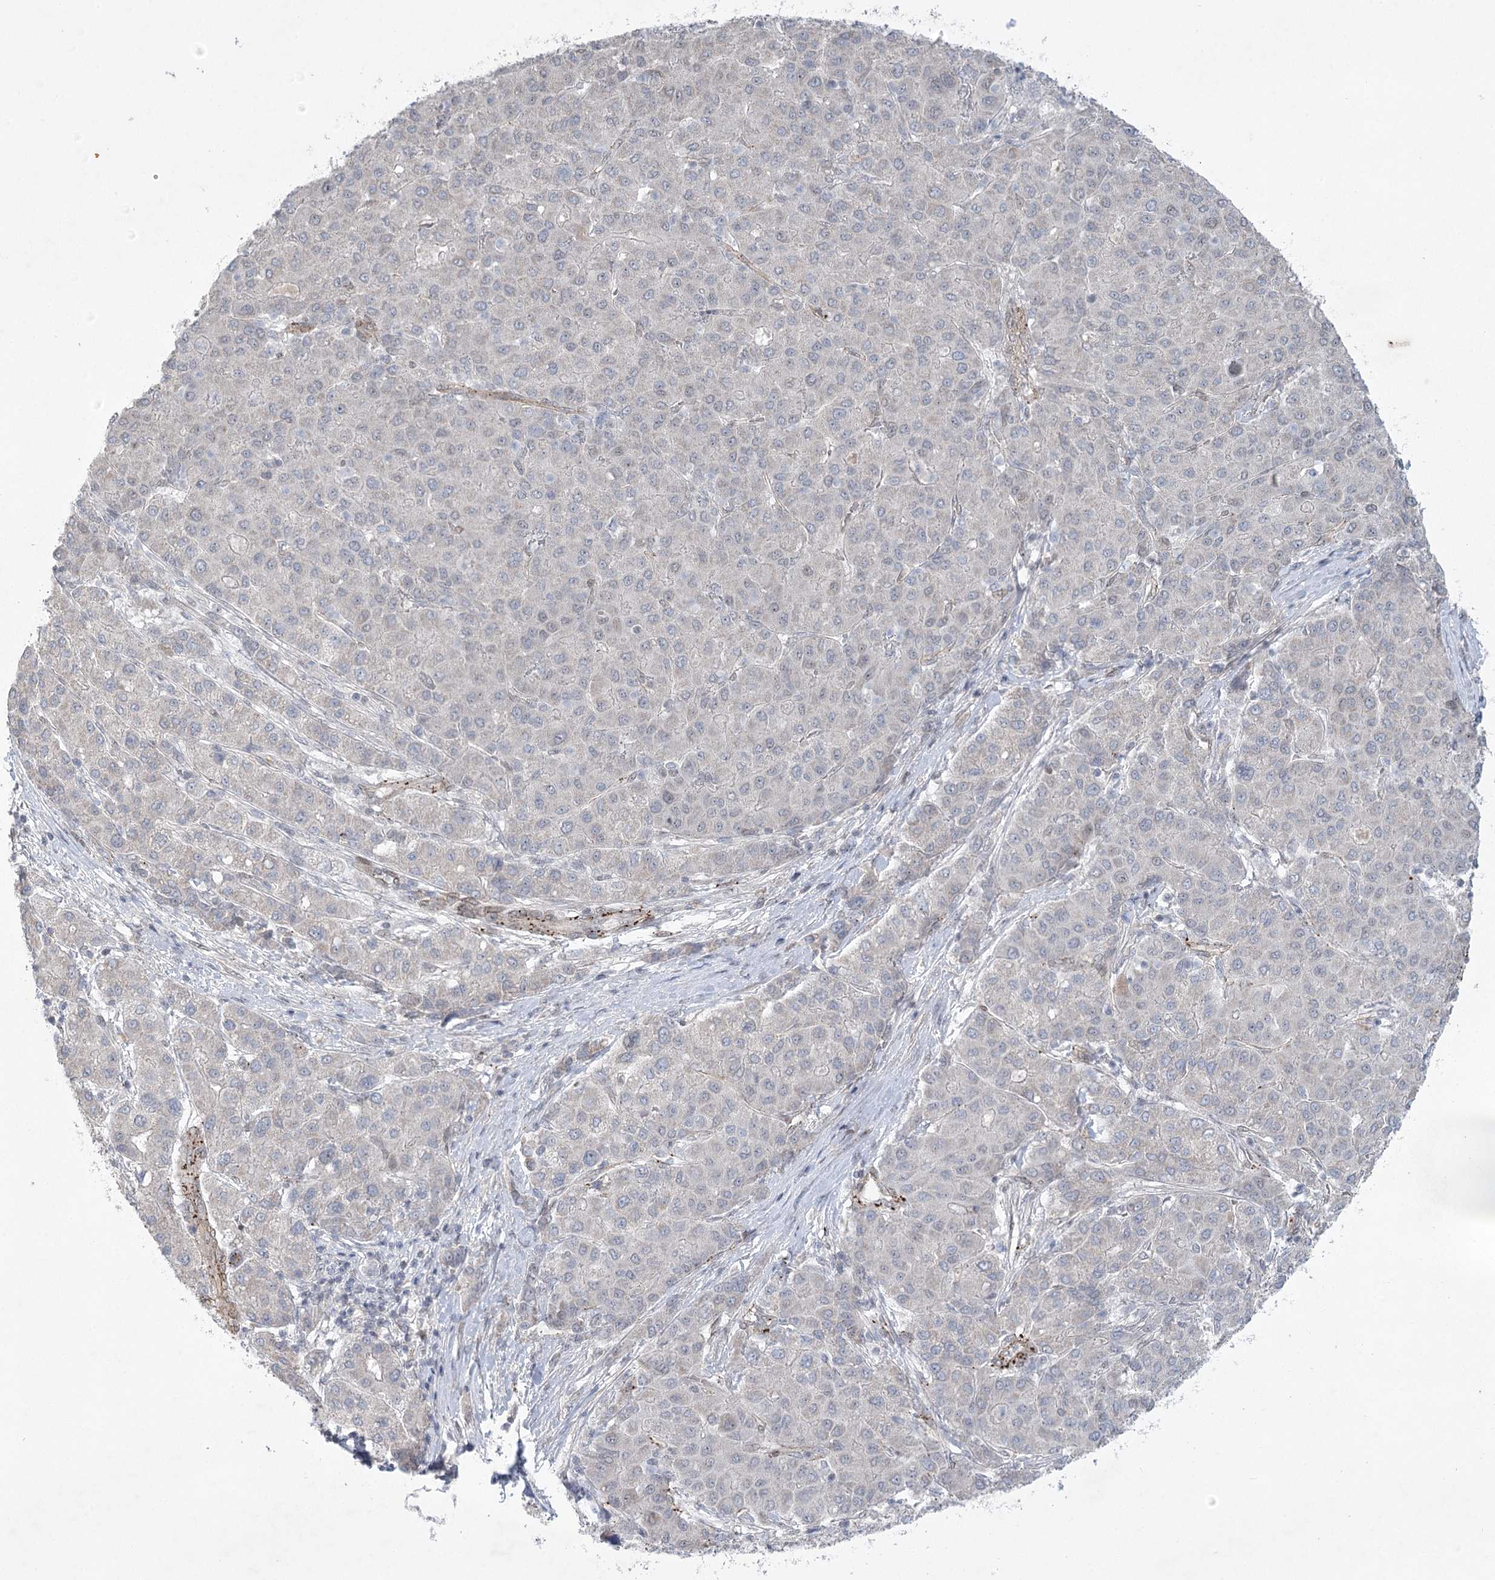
{"staining": {"intensity": "negative", "quantity": "none", "location": "none"}, "tissue": "liver cancer", "cell_type": "Tumor cells", "image_type": "cancer", "snomed": [{"axis": "morphology", "description": "Carcinoma, Hepatocellular, NOS"}, {"axis": "topography", "description": "Liver"}], "caption": "DAB immunohistochemical staining of human liver cancer (hepatocellular carcinoma) displays no significant positivity in tumor cells.", "gene": "AMTN", "patient": {"sex": "male", "age": 65}}